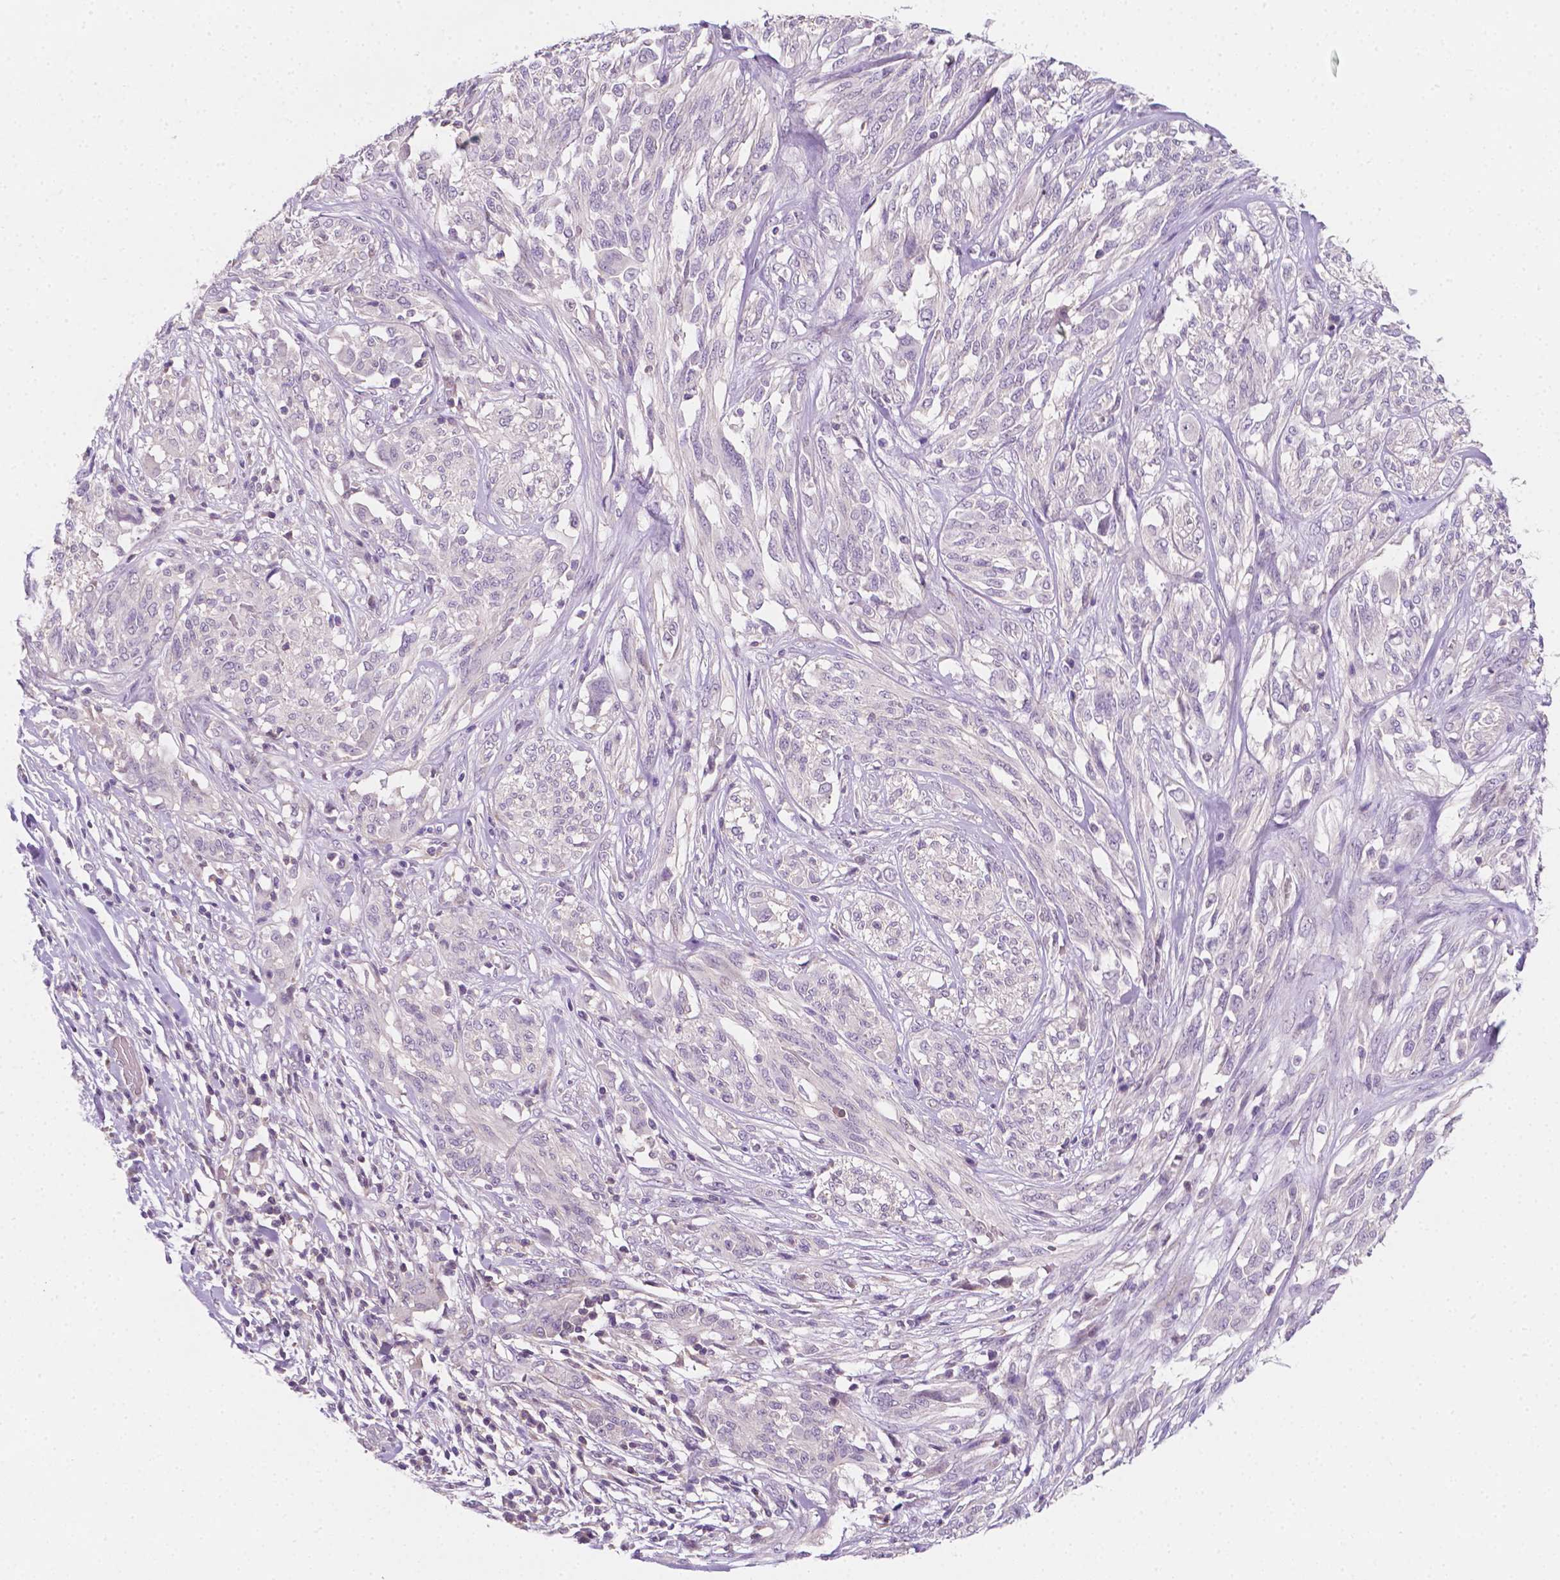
{"staining": {"intensity": "negative", "quantity": "none", "location": "none"}, "tissue": "melanoma", "cell_type": "Tumor cells", "image_type": "cancer", "snomed": [{"axis": "morphology", "description": "Malignant melanoma, NOS"}, {"axis": "topography", "description": "Skin"}], "caption": "Human malignant melanoma stained for a protein using immunohistochemistry (IHC) reveals no staining in tumor cells.", "gene": "EGFR", "patient": {"sex": "female", "age": 91}}